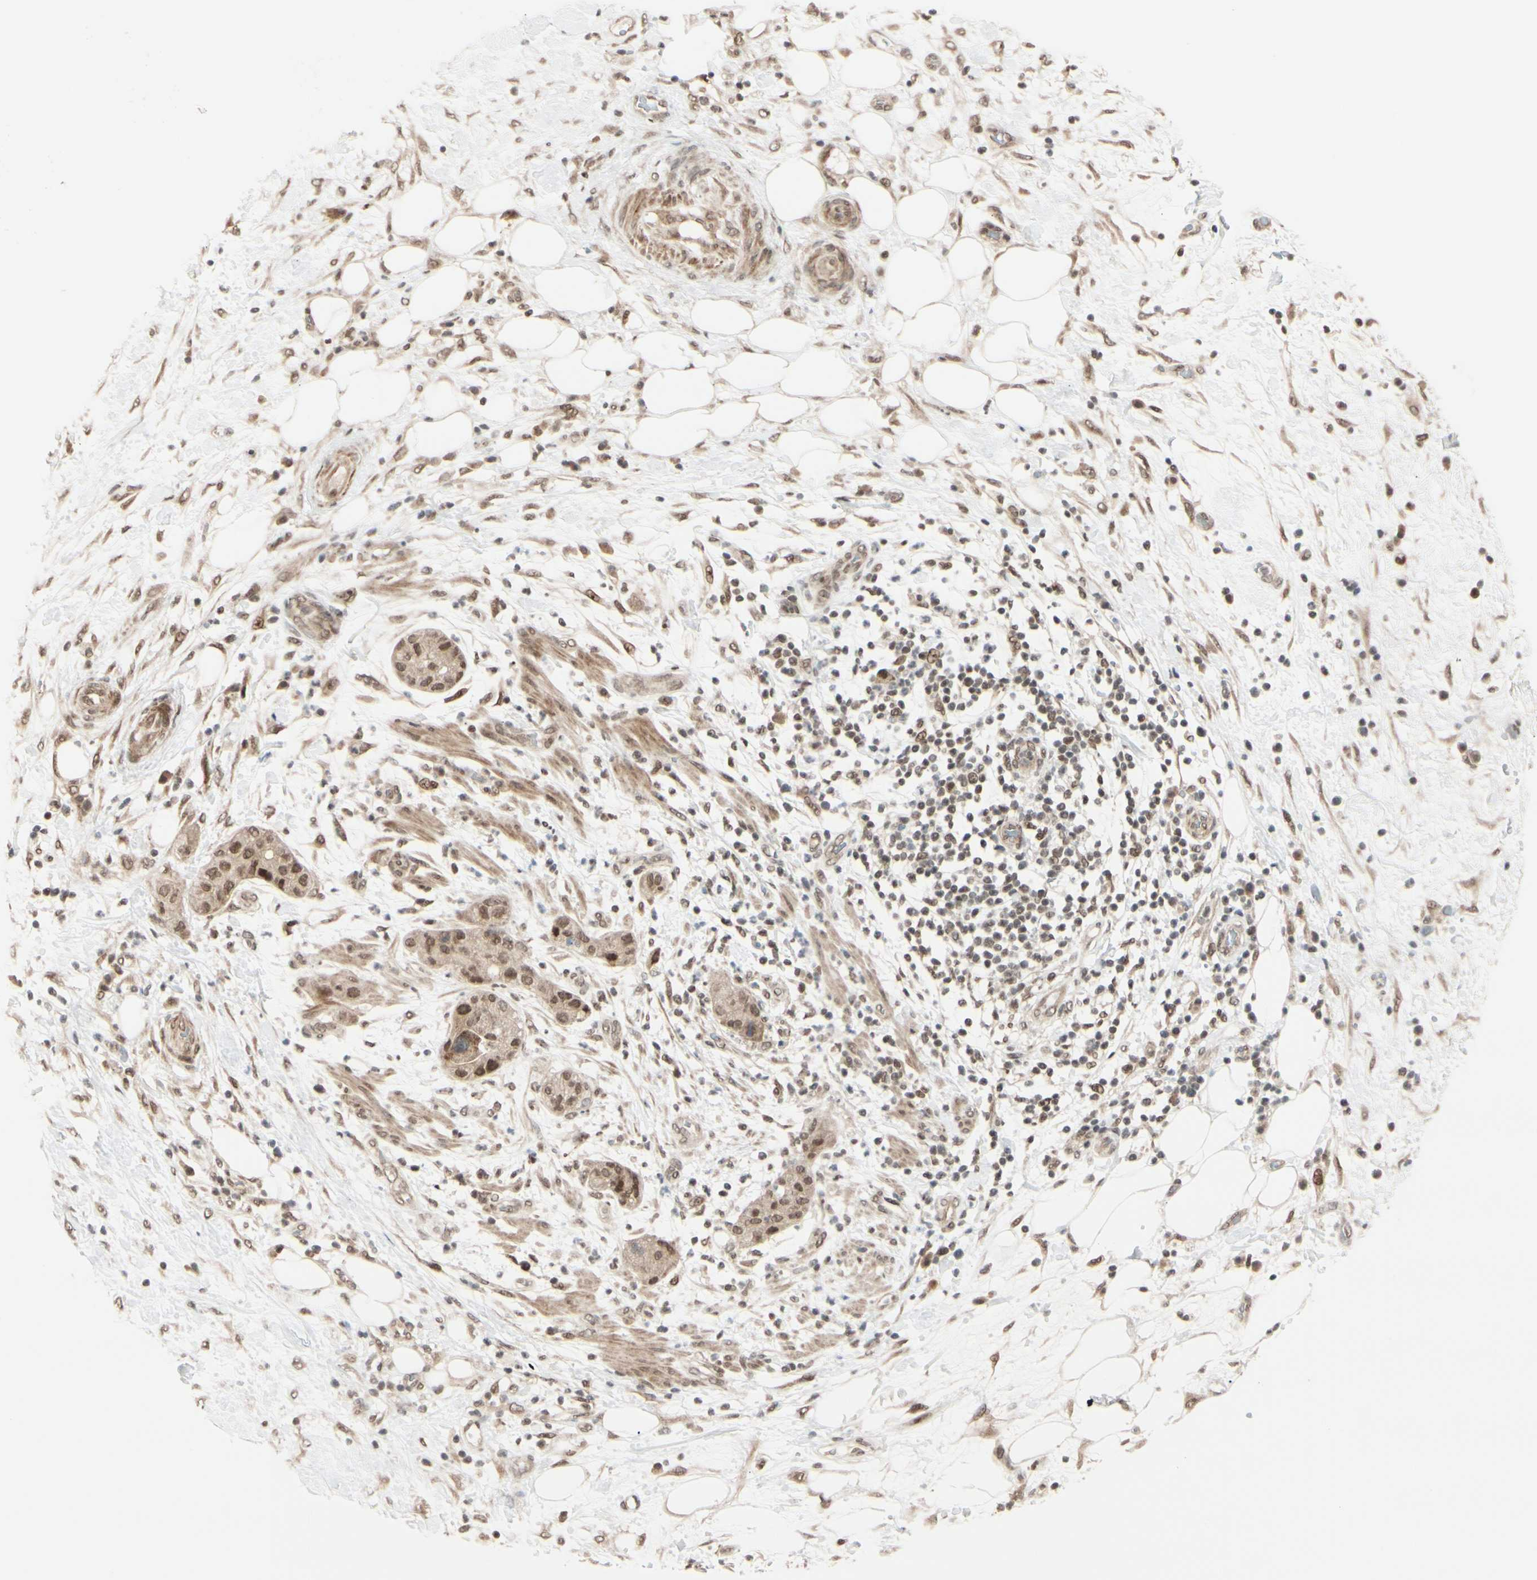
{"staining": {"intensity": "moderate", "quantity": ">75%", "location": "cytoplasmic/membranous,nuclear"}, "tissue": "pancreatic cancer", "cell_type": "Tumor cells", "image_type": "cancer", "snomed": [{"axis": "morphology", "description": "Adenocarcinoma, NOS"}, {"axis": "topography", "description": "Pancreas"}], "caption": "Pancreatic cancer (adenocarcinoma) was stained to show a protein in brown. There is medium levels of moderate cytoplasmic/membranous and nuclear positivity in approximately >75% of tumor cells.", "gene": "BRMS1", "patient": {"sex": "female", "age": 78}}